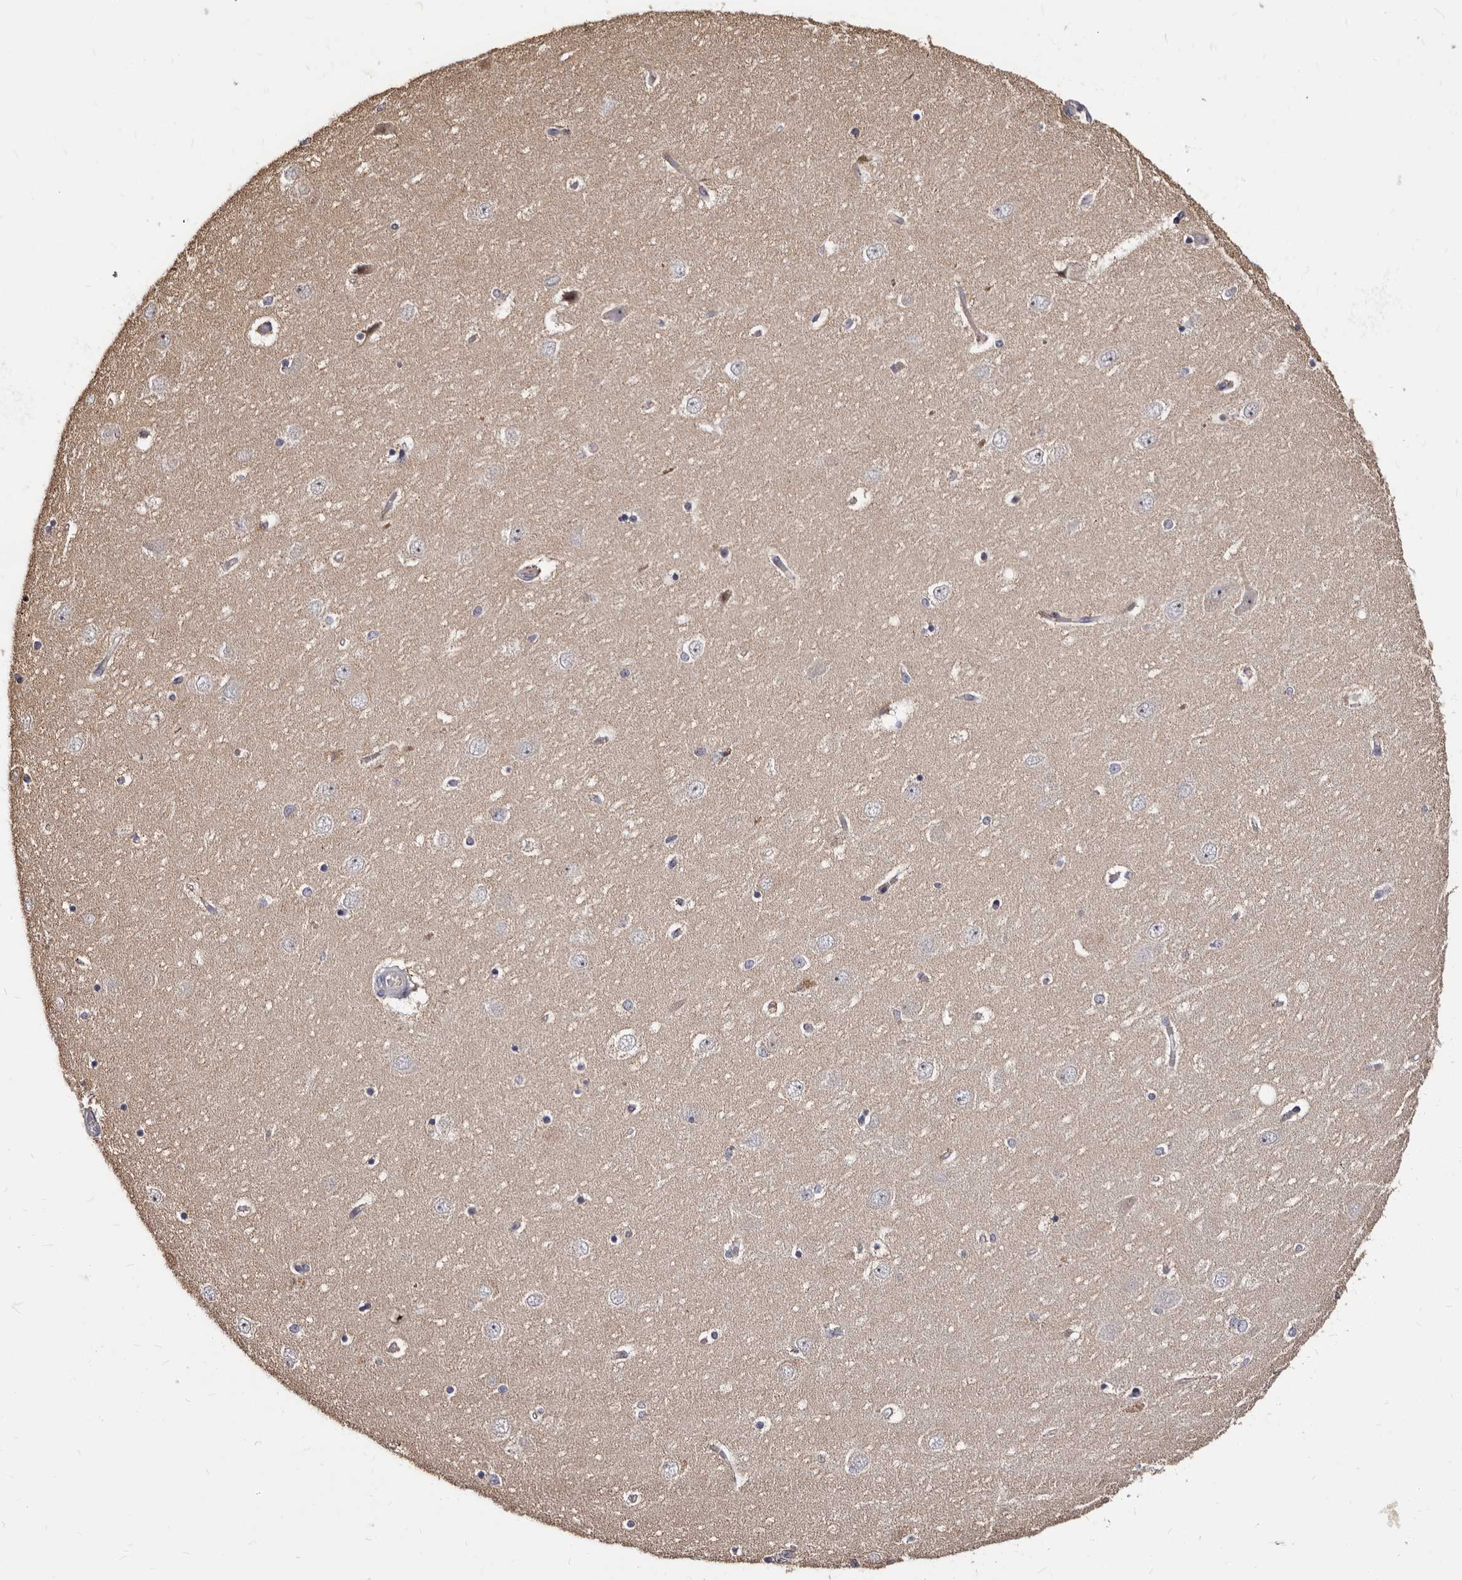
{"staining": {"intensity": "negative", "quantity": "none", "location": "none"}, "tissue": "hippocampus", "cell_type": "Glial cells", "image_type": "normal", "snomed": [{"axis": "morphology", "description": "Normal tissue, NOS"}, {"axis": "topography", "description": "Hippocampus"}], "caption": "A high-resolution image shows IHC staining of normal hippocampus, which shows no significant positivity in glial cells.", "gene": "PTAFR", "patient": {"sex": "female", "age": 54}}